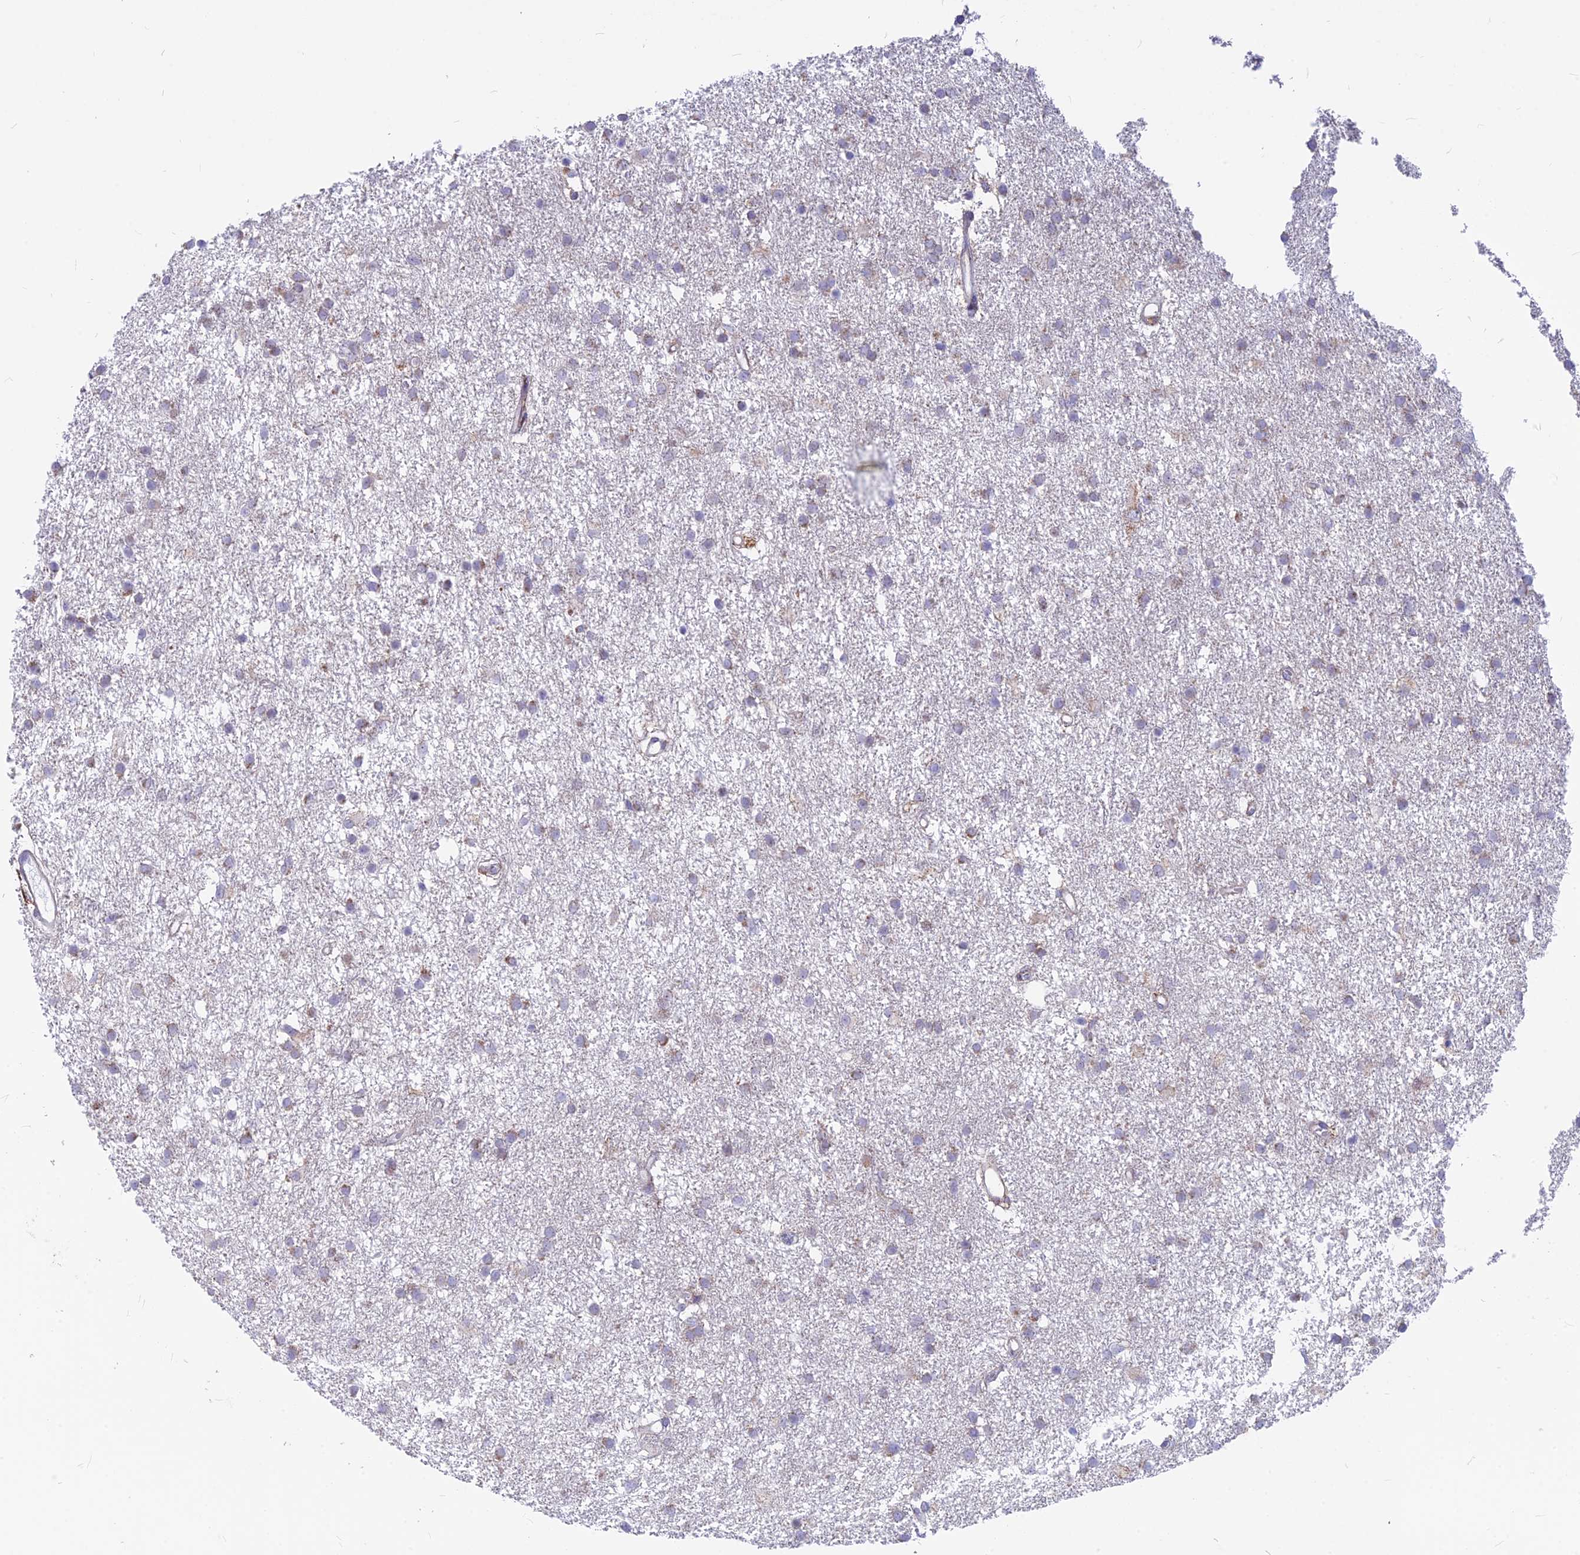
{"staining": {"intensity": "weak", "quantity": "25%-75%", "location": "cytoplasmic/membranous"}, "tissue": "glioma", "cell_type": "Tumor cells", "image_type": "cancer", "snomed": [{"axis": "morphology", "description": "Glioma, malignant, High grade"}, {"axis": "topography", "description": "Brain"}], "caption": "The image reveals staining of glioma, revealing weak cytoplasmic/membranous protein staining (brown color) within tumor cells. The staining was performed using DAB, with brown indicating positive protein expression. Nuclei are stained blue with hematoxylin.", "gene": "PLAC9", "patient": {"sex": "male", "age": 77}}